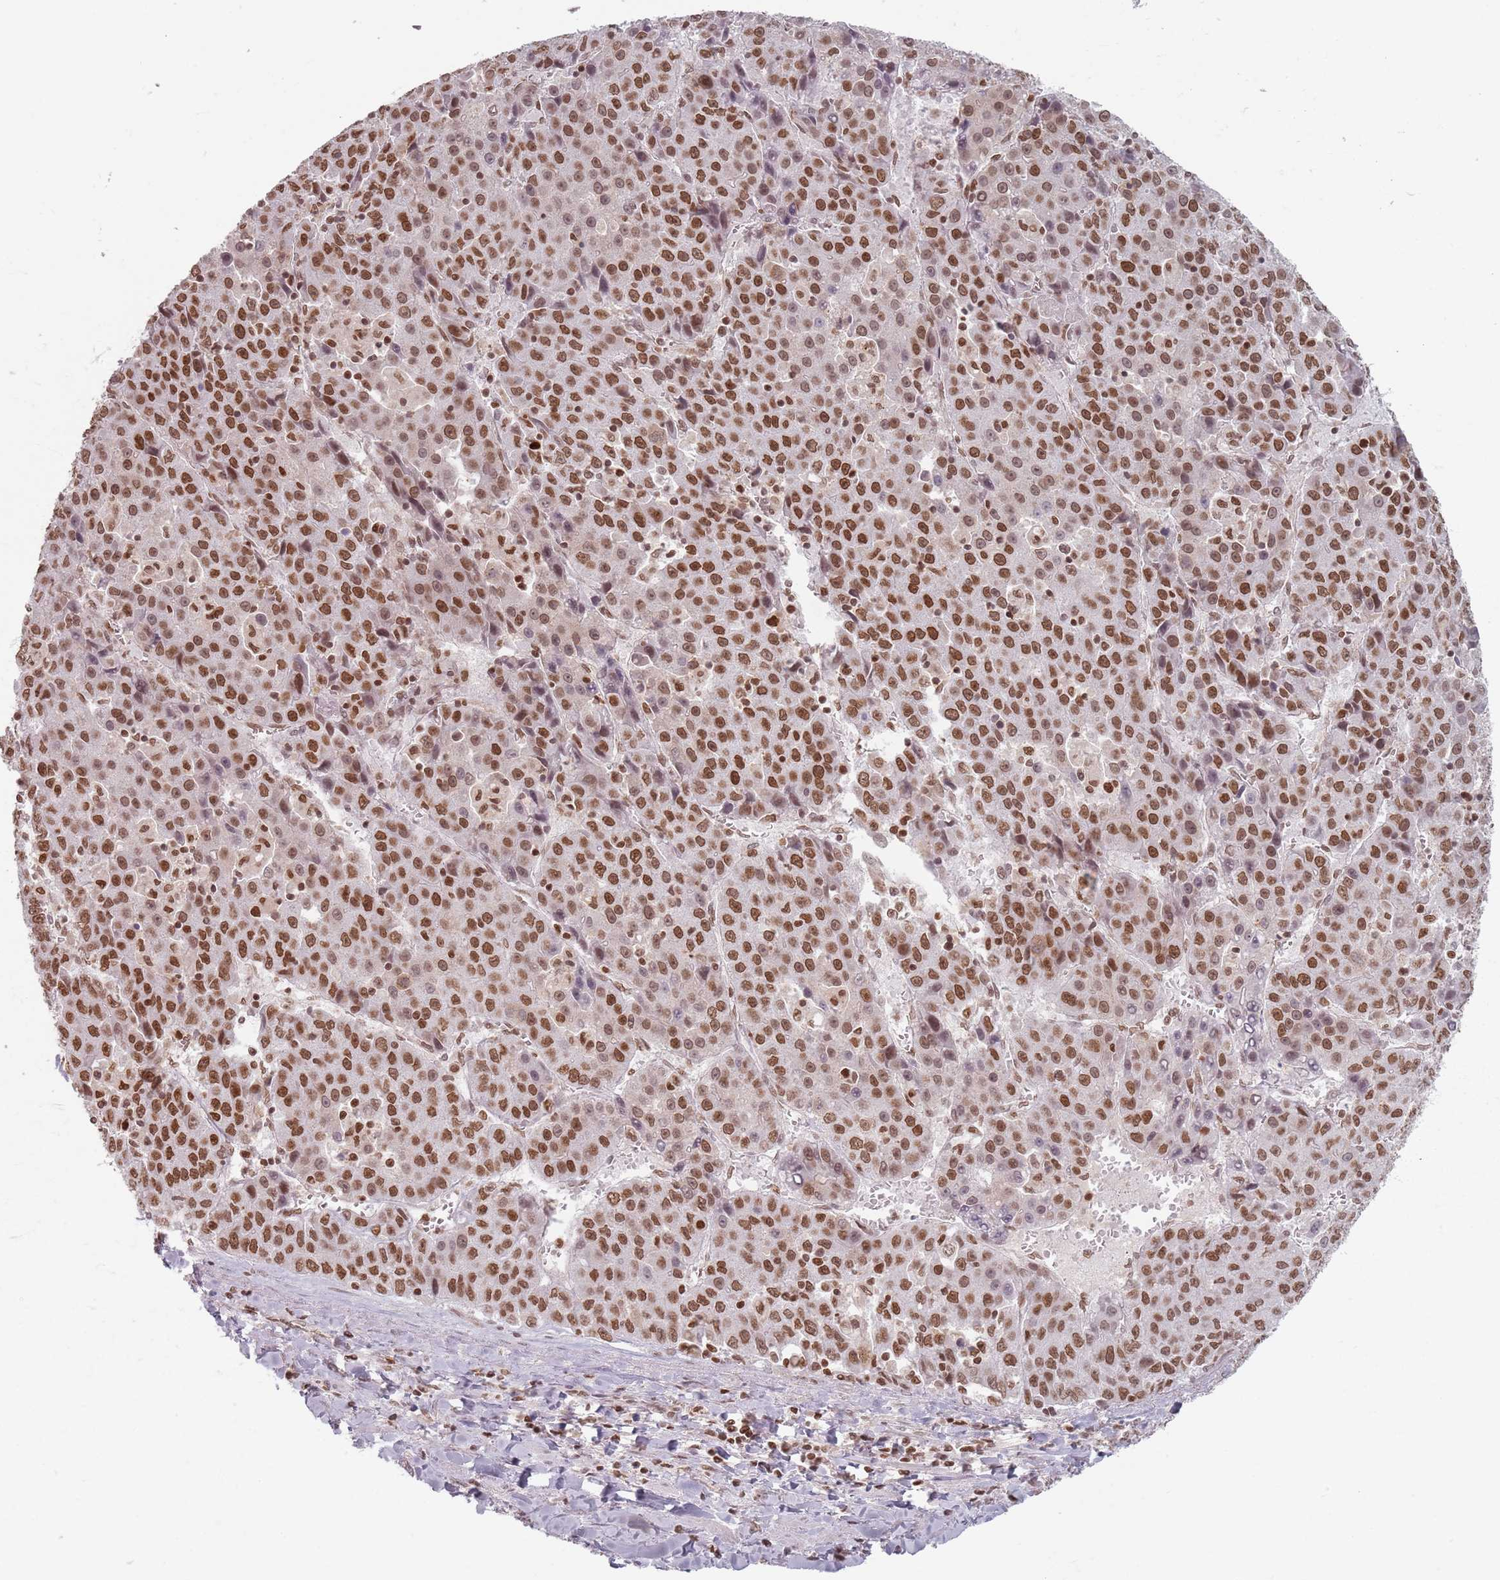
{"staining": {"intensity": "strong", "quantity": ">75%", "location": "nuclear"}, "tissue": "liver cancer", "cell_type": "Tumor cells", "image_type": "cancer", "snomed": [{"axis": "morphology", "description": "Carcinoma, Hepatocellular, NOS"}, {"axis": "topography", "description": "Liver"}], "caption": "IHC (DAB) staining of human liver hepatocellular carcinoma shows strong nuclear protein expression in approximately >75% of tumor cells.", "gene": "NUP50", "patient": {"sex": "female", "age": 53}}